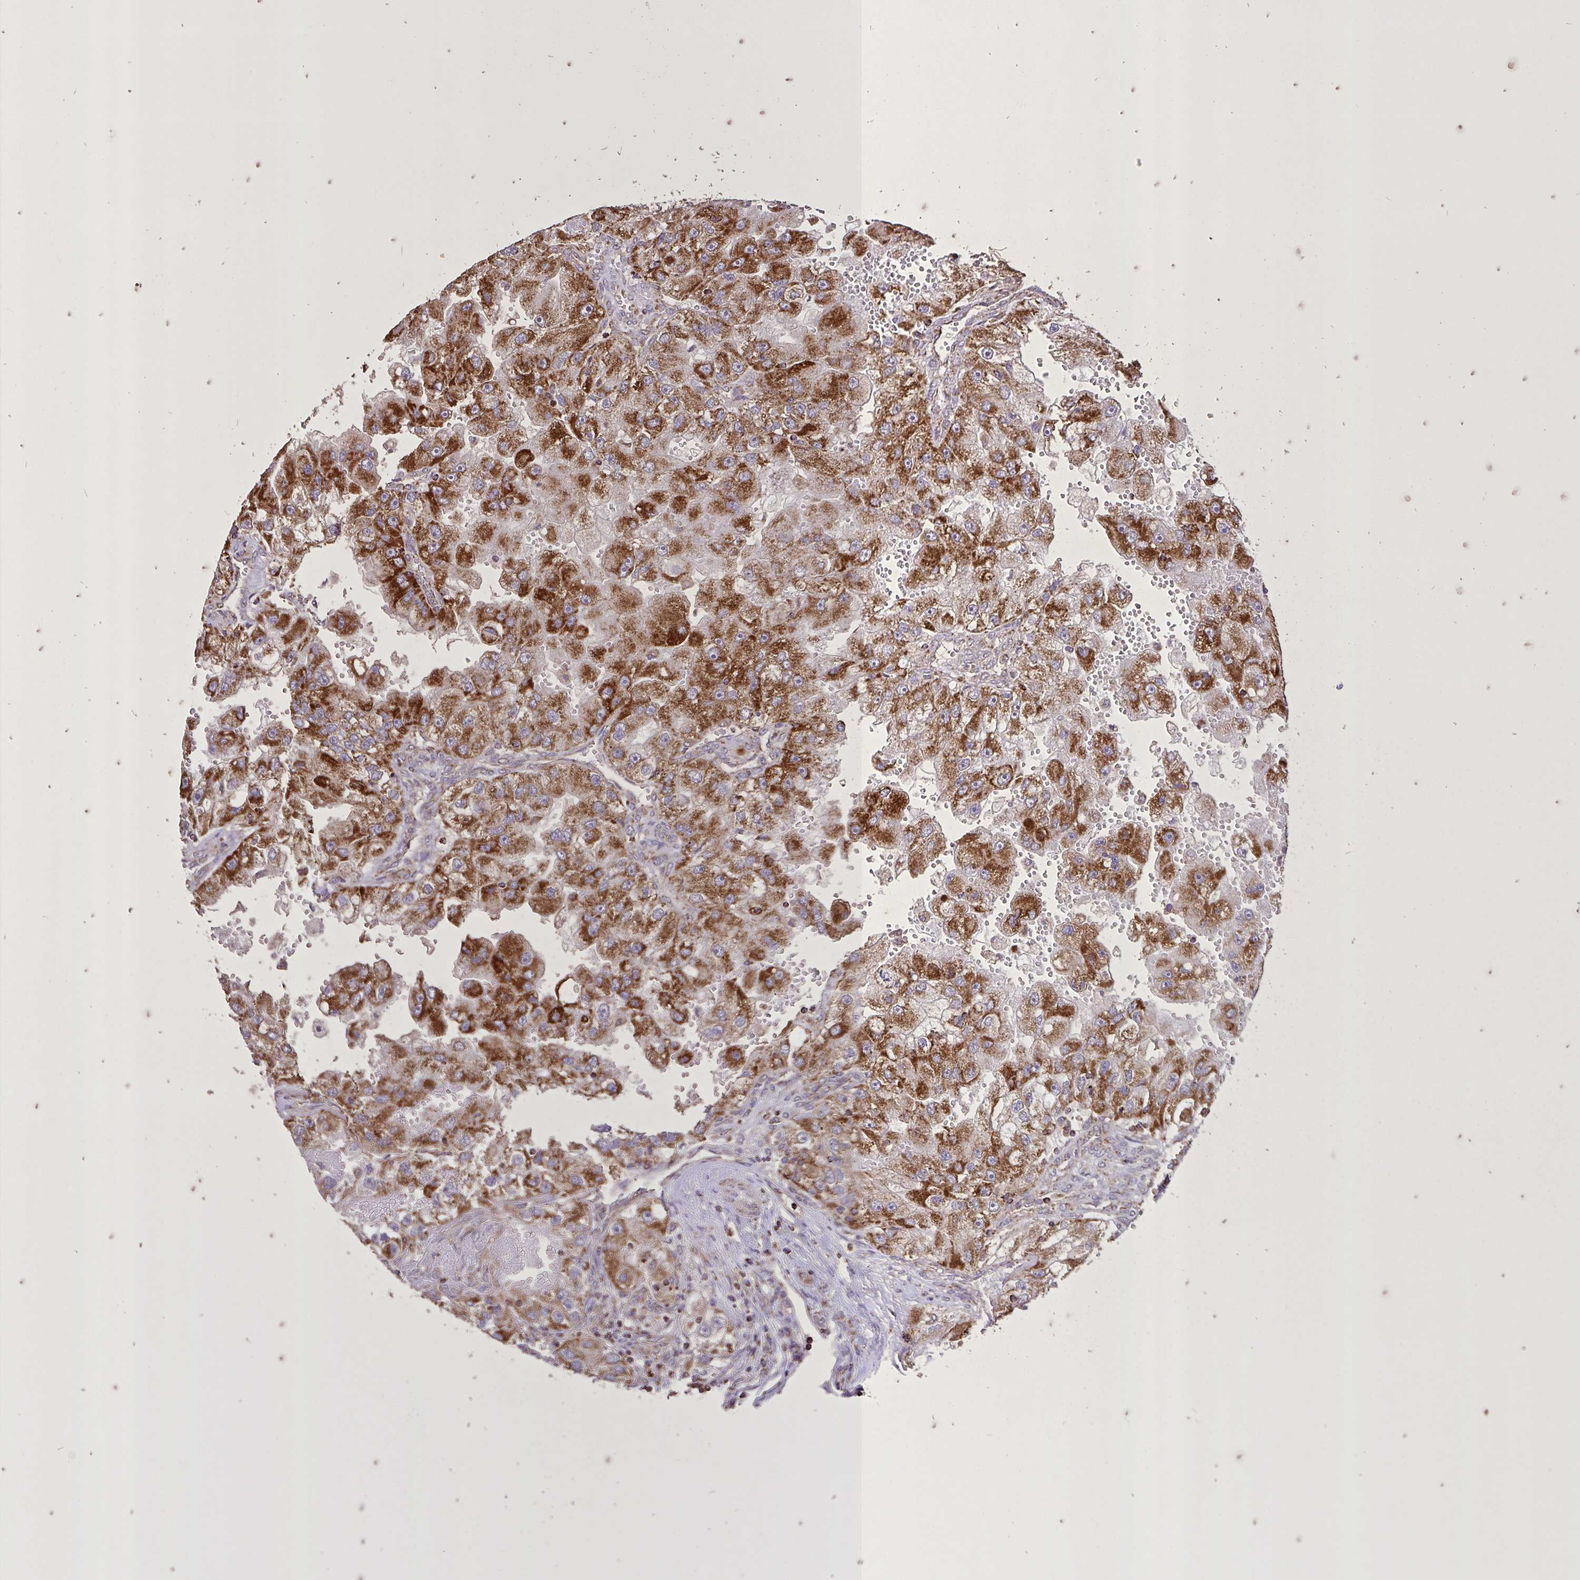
{"staining": {"intensity": "strong", "quantity": ">75%", "location": "cytoplasmic/membranous"}, "tissue": "renal cancer", "cell_type": "Tumor cells", "image_type": "cancer", "snomed": [{"axis": "morphology", "description": "Adenocarcinoma, NOS"}, {"axis": "topography", "description": "Kidney"}], "caption": "Immunohistochemical staining of renal adenocarcinoma displays high levels of strong cytoplasmic/membranous staining in approximately >75% of tumor cells.", "gene": "AGK", "patient": {"sex": "male", "age": 63}}